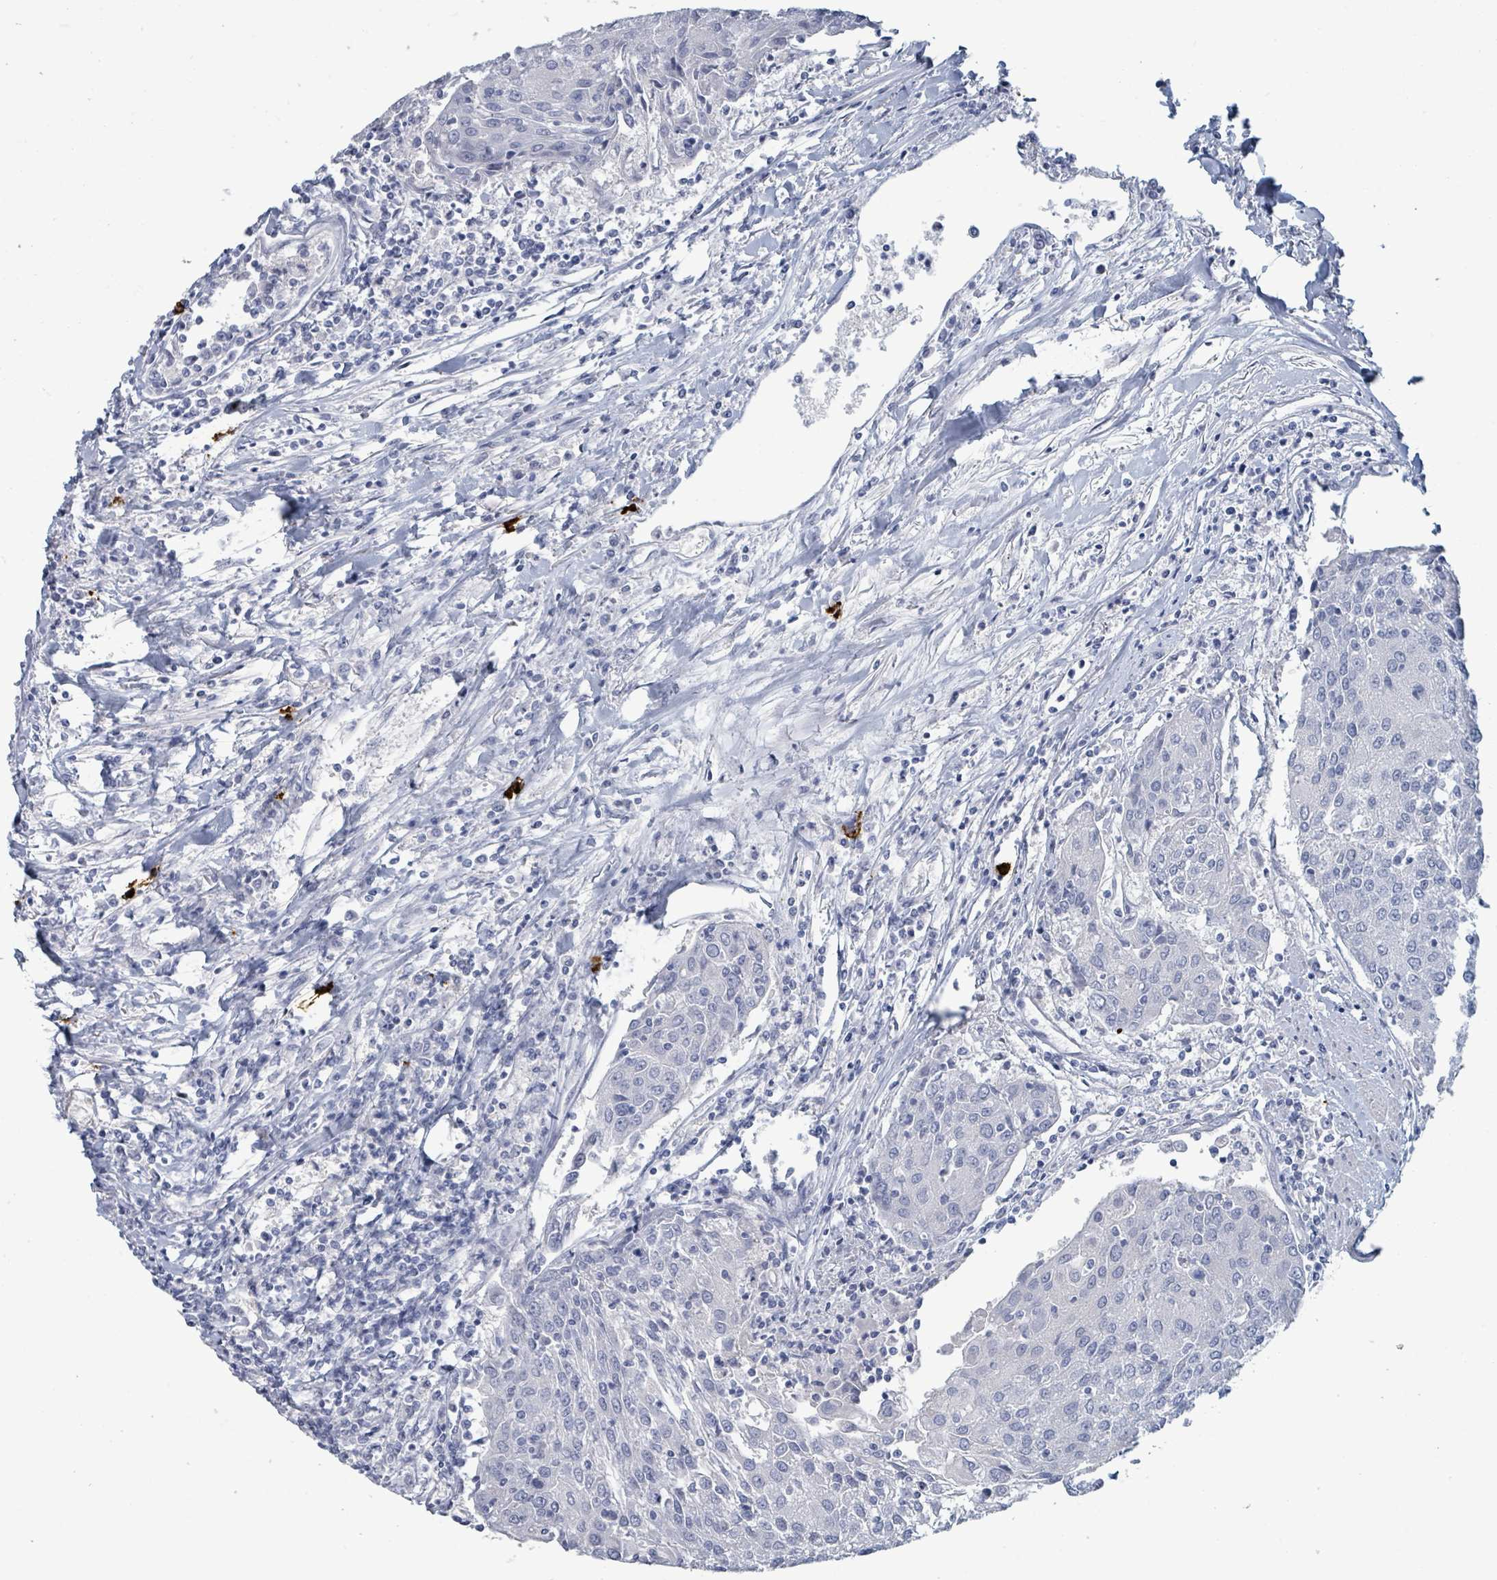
{"staining": {"intensity": "negative", "quantity": "none", "location": "none"}, "tissue": "urothelial cancer", "cell_type": "Tumor cells", "image_type": "cancer", "snomed": [{"axis": "morphology", "description": "Urothelial carcinoma, High grade"}, {"axis": "topography", "description": "Urinary bladder"}], "caption": "Immunohistochemistry (IHC) photomicrograph of neoplastic tissue: human urothelial carcinoma (high-grade) stained with DAB shows no significant protein expression in tumor cells.", "gene": "VPS13D", "patient": {"sex": "female", "age": 85}}